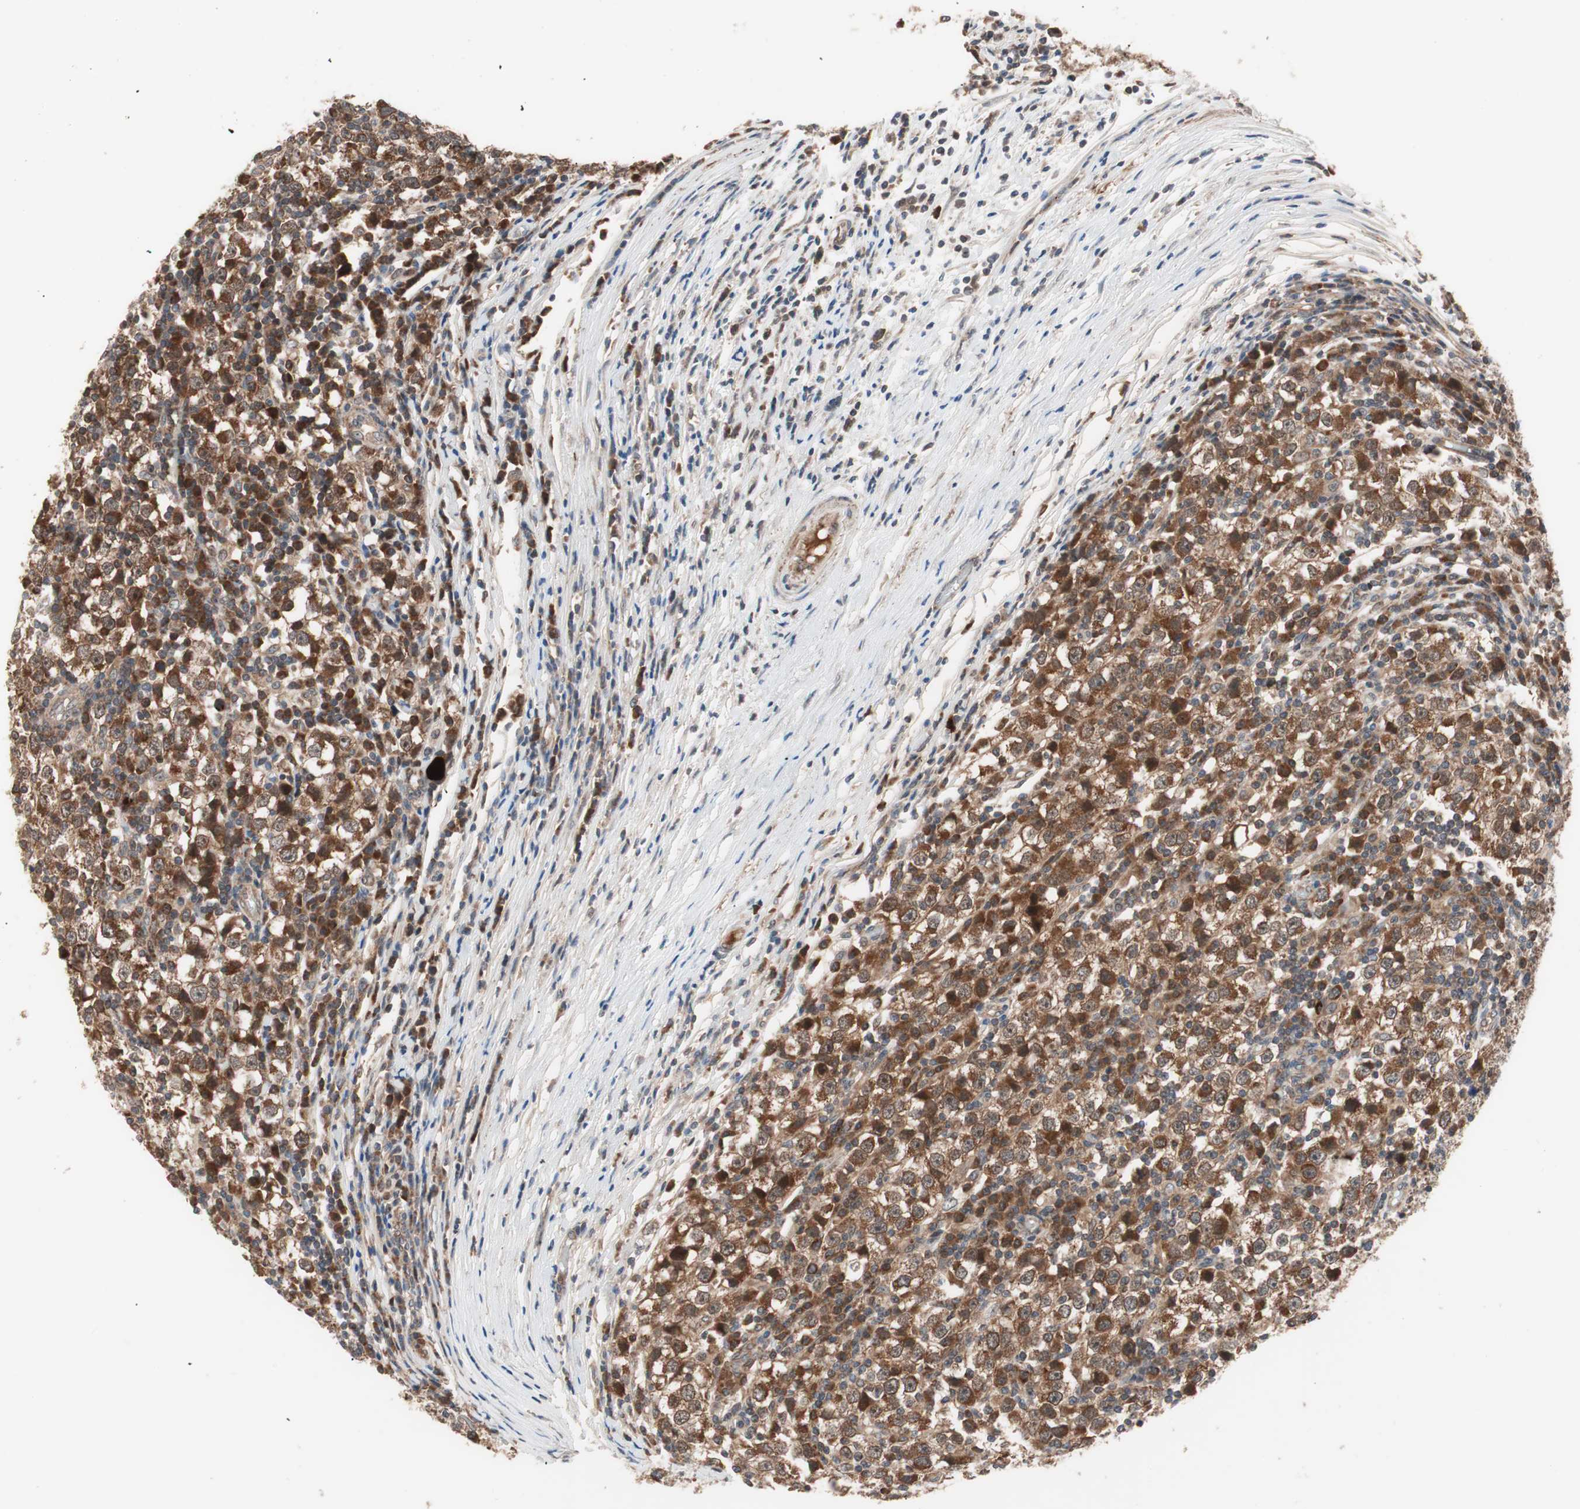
{"staining": {"intensity": "strong", "quantity": ">75%", "location": "cytoplasmic/membranous"}, "tissue": "testis cancer", "cell_type": "Tumor cells", "image_type": "cancer", "snomed": [{"axis": "morphology", "description": "Seminoma, NOS"}, {"axis": "topography", "description": "Testis"}], "caption": "Protein expression analysis of testis cancer (seminoma) demonstrates strong cytoplasmic/membranous expression in approximately >75% of tumor cells.", "gene": "HMBS", "patient": {"sex": "male", "age": 65}}